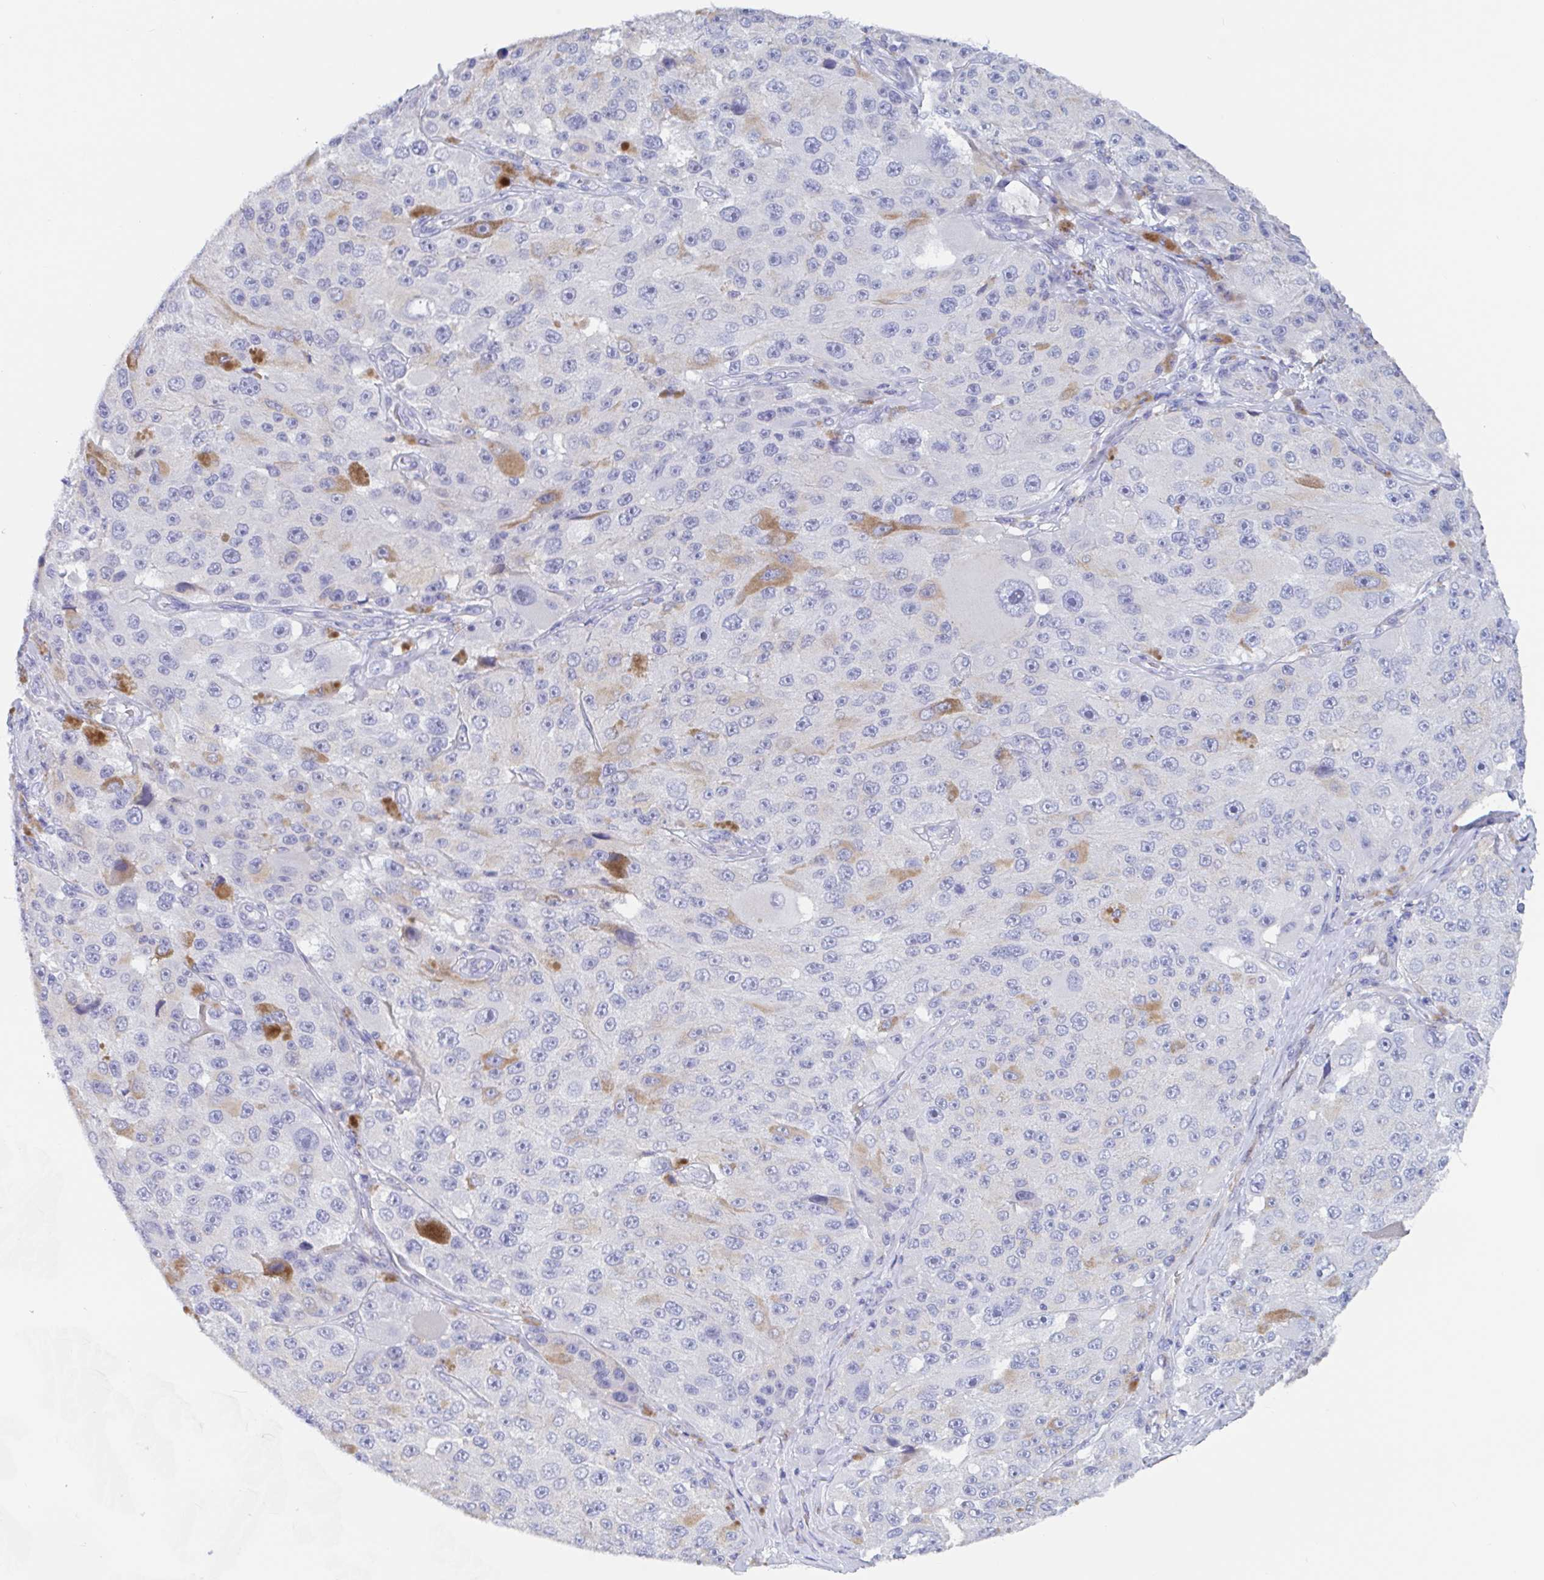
{"staining": {"intensity": "negative", "quantity": "none", "location": "none"}, "tissue": "melanoma", "cell_type": "Tumor cells", "image_type": "cancer", "snomed": [{"axis": "morphology", "description": "Malignant melanoma, Metastatic site"}, {"axis": "topography", "description": "Lymph node"}], "caption": "Tumor cells show no significant positivity in melanoma.", "gene": "ZNHIT2", "patient": {"sex": "male", "age": 62}}